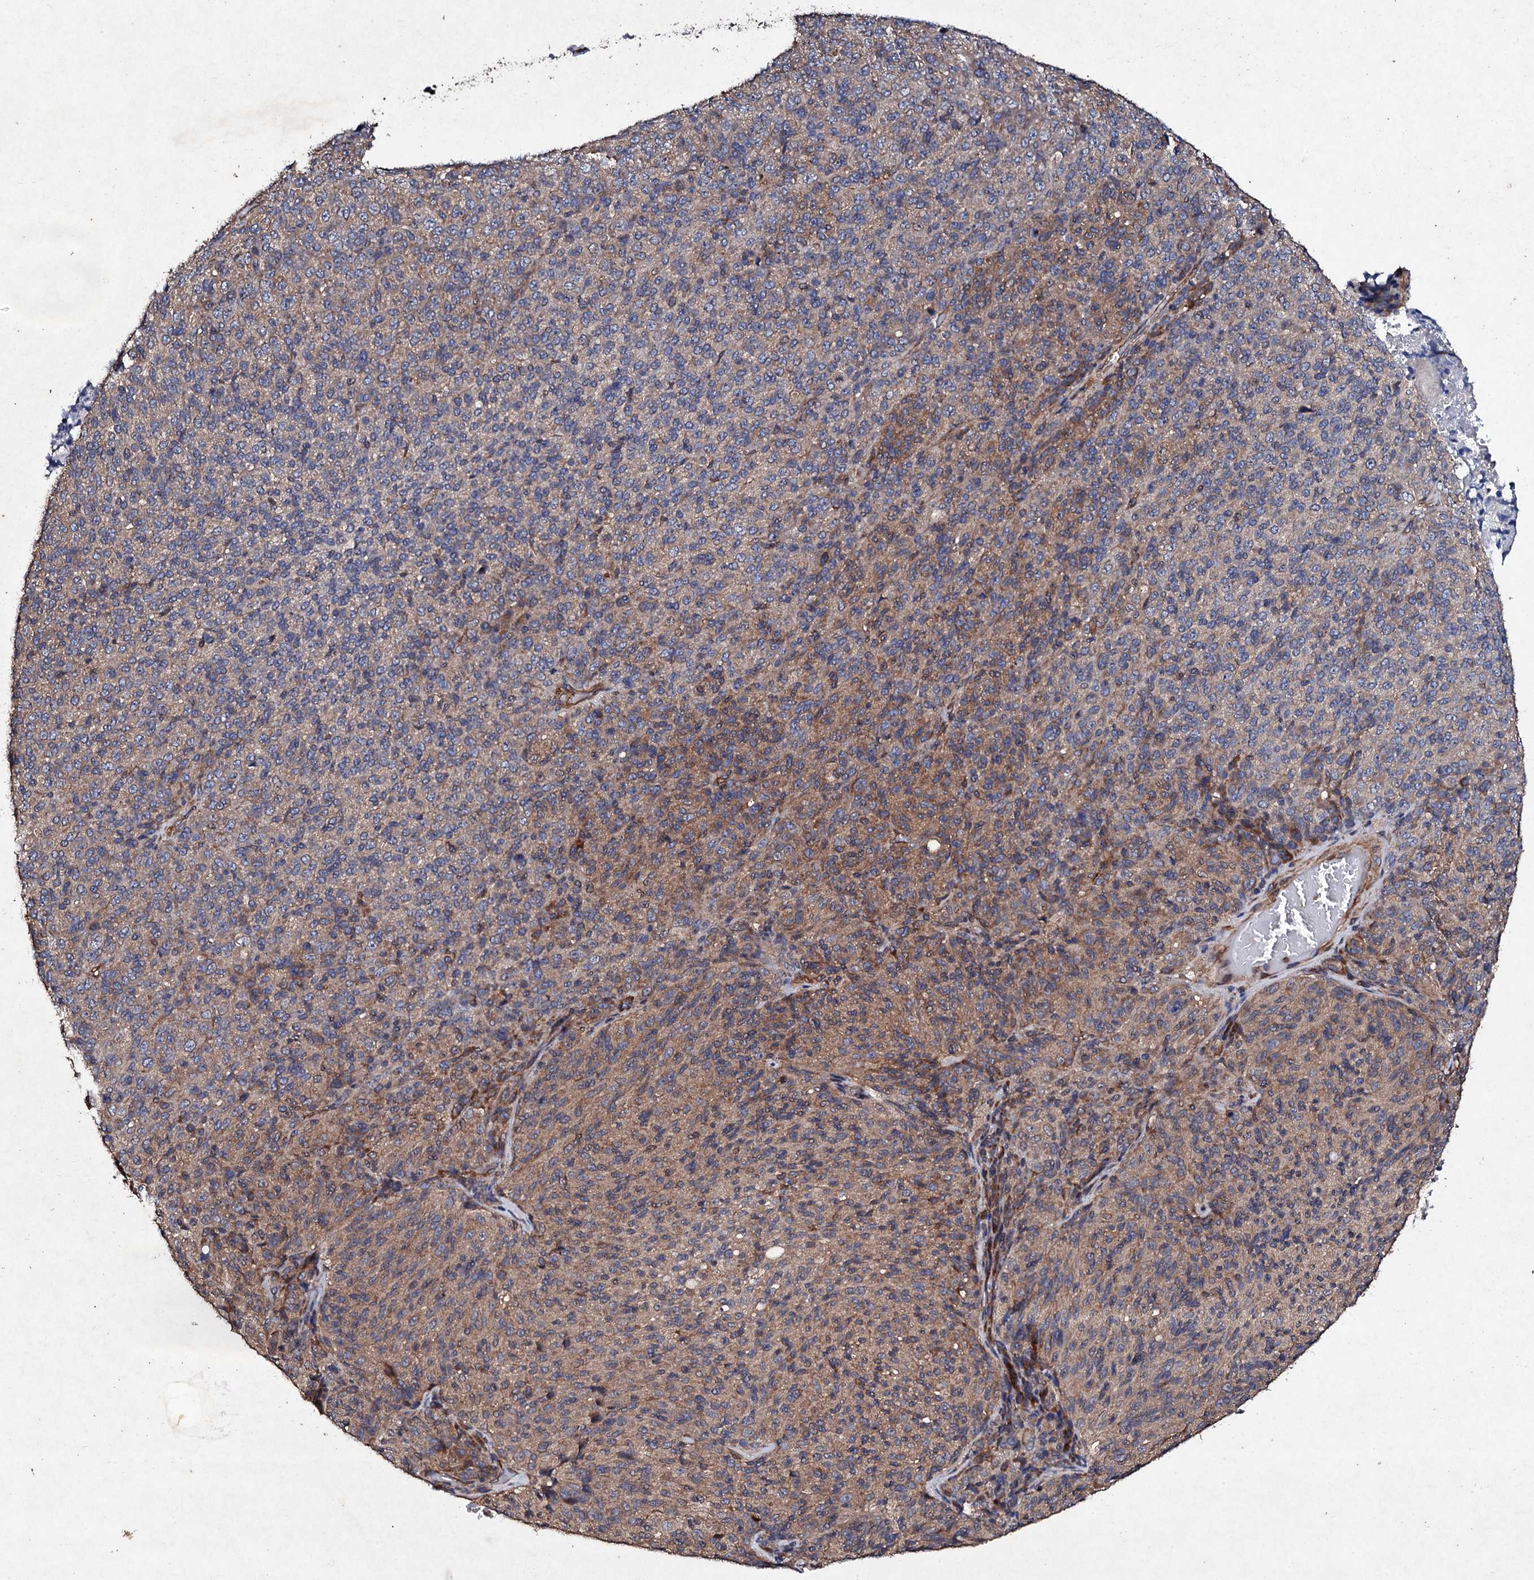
{"staining": {"intensity": "moderate", "quantity": "<25%", "location": "cytoplasmic/membranous"}, "tissue": "melanoma", "cell_type": "Tumor cells", "image_type": "cancer", "snomed": [{"axis": "morphology", "description": "Malignant melanoma, Metastatic site"}, {"axis": "topography", "description": "Brain"}], "caption": "About <25% of tumor cells in melanoma demonstrate moderate cytoplasmic/membranous protein expression as visualized by brown immunohistochemical staining.", "gene": "MOCOS", "patient": {"sex": "female", "age": 56}}